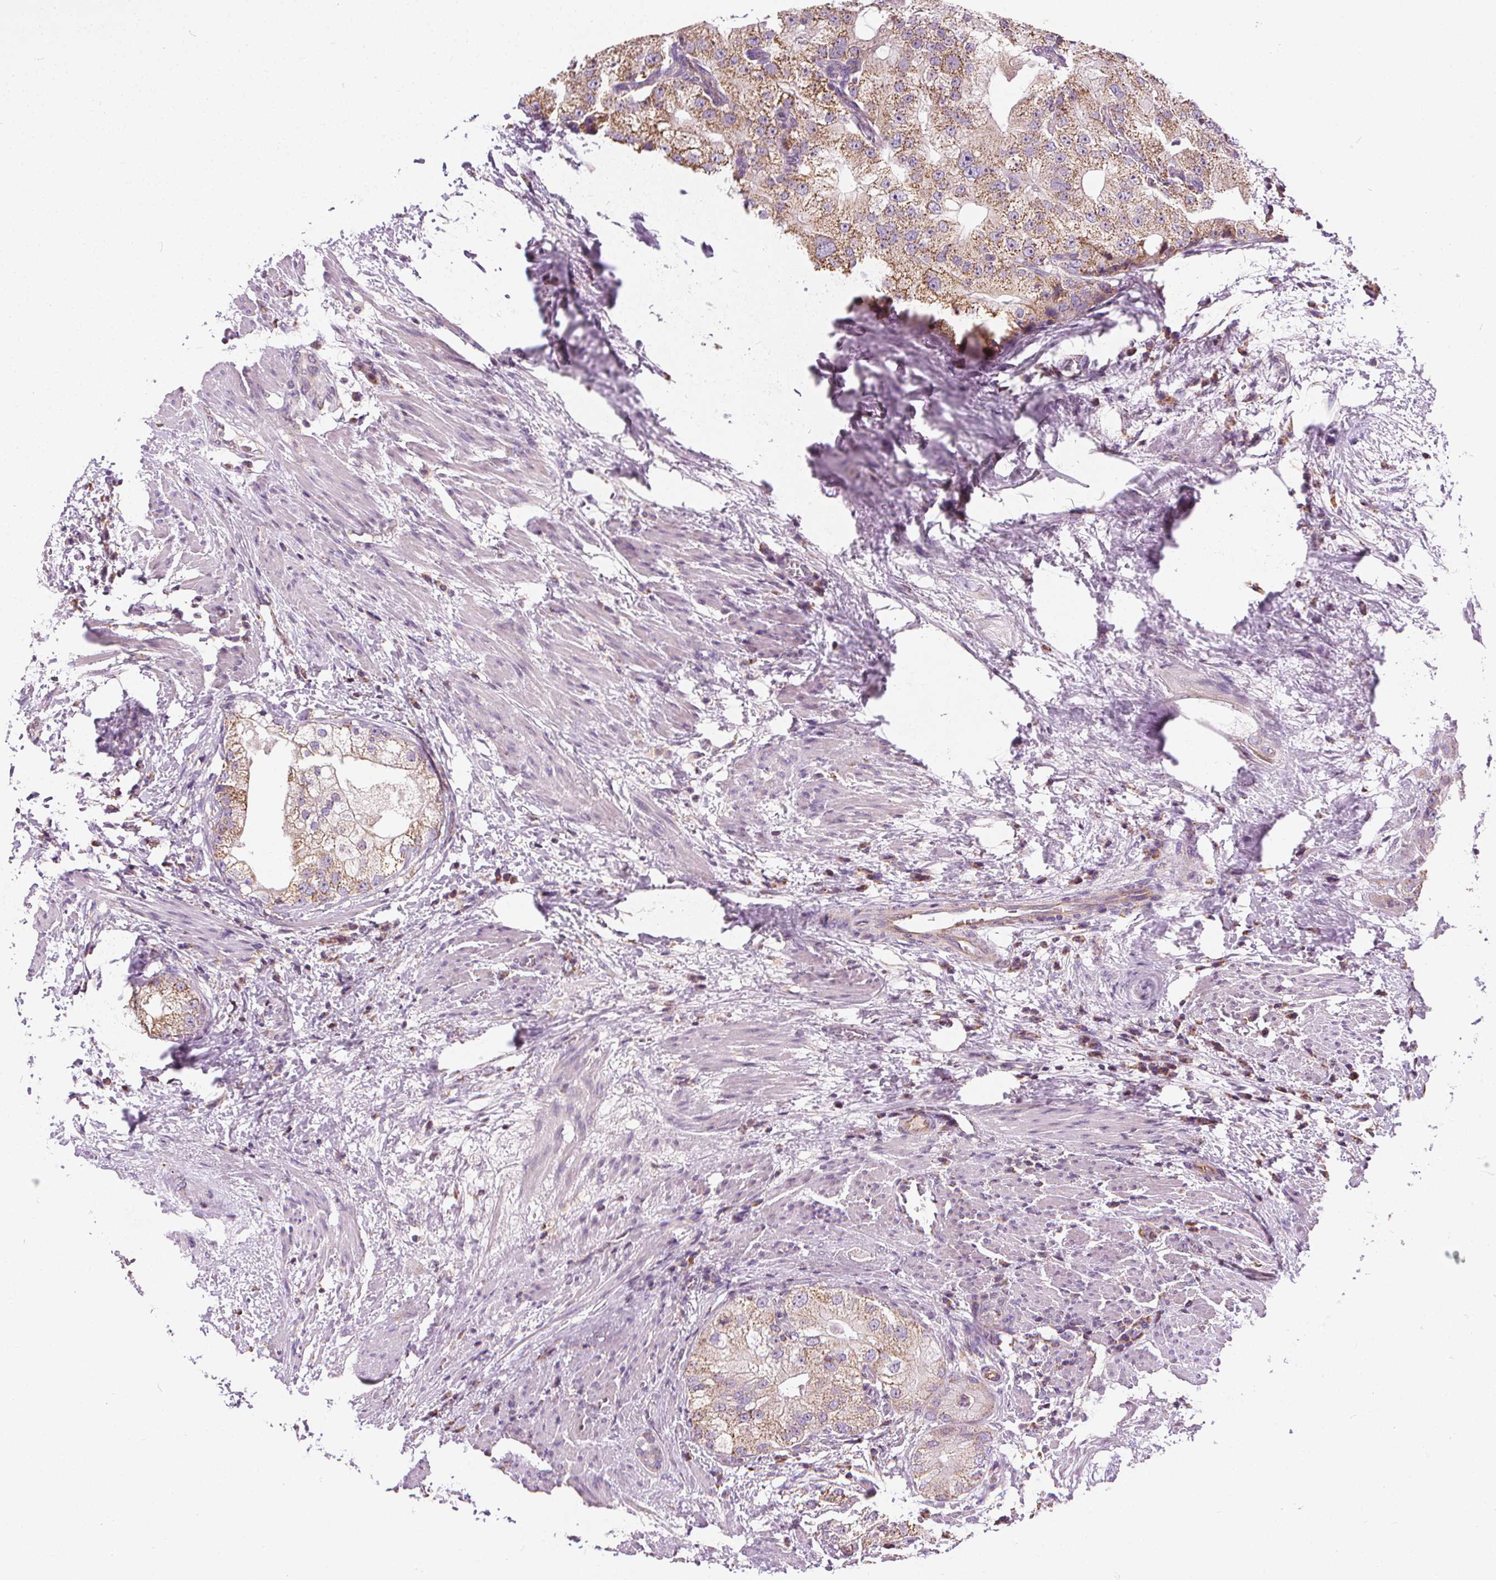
{"staining": {"intensity": "moderate", "quantity": ">75%", "location": "cytoplasmic/membranous"}, "tissue": "prostate cancer", "cell_type": "Tumor cells", "image_type": "cancer", "snomed": [{"axis": "morphology", "description": "Adenocarcinoma, High grade"}, {"axis": "topography", "description": "Prostate"}], "caption": "Immunohistochemistry (IHC) histopathology image of prostate cancer (high-grade adenocarcinoma) stained for a protein (brown), which shows medium levels of moderate cytoplasmic/membranous staining in approximately >75% of tumor cells.", "gene": "RAB20", "patient": {"sex": "male", "age": 70}}